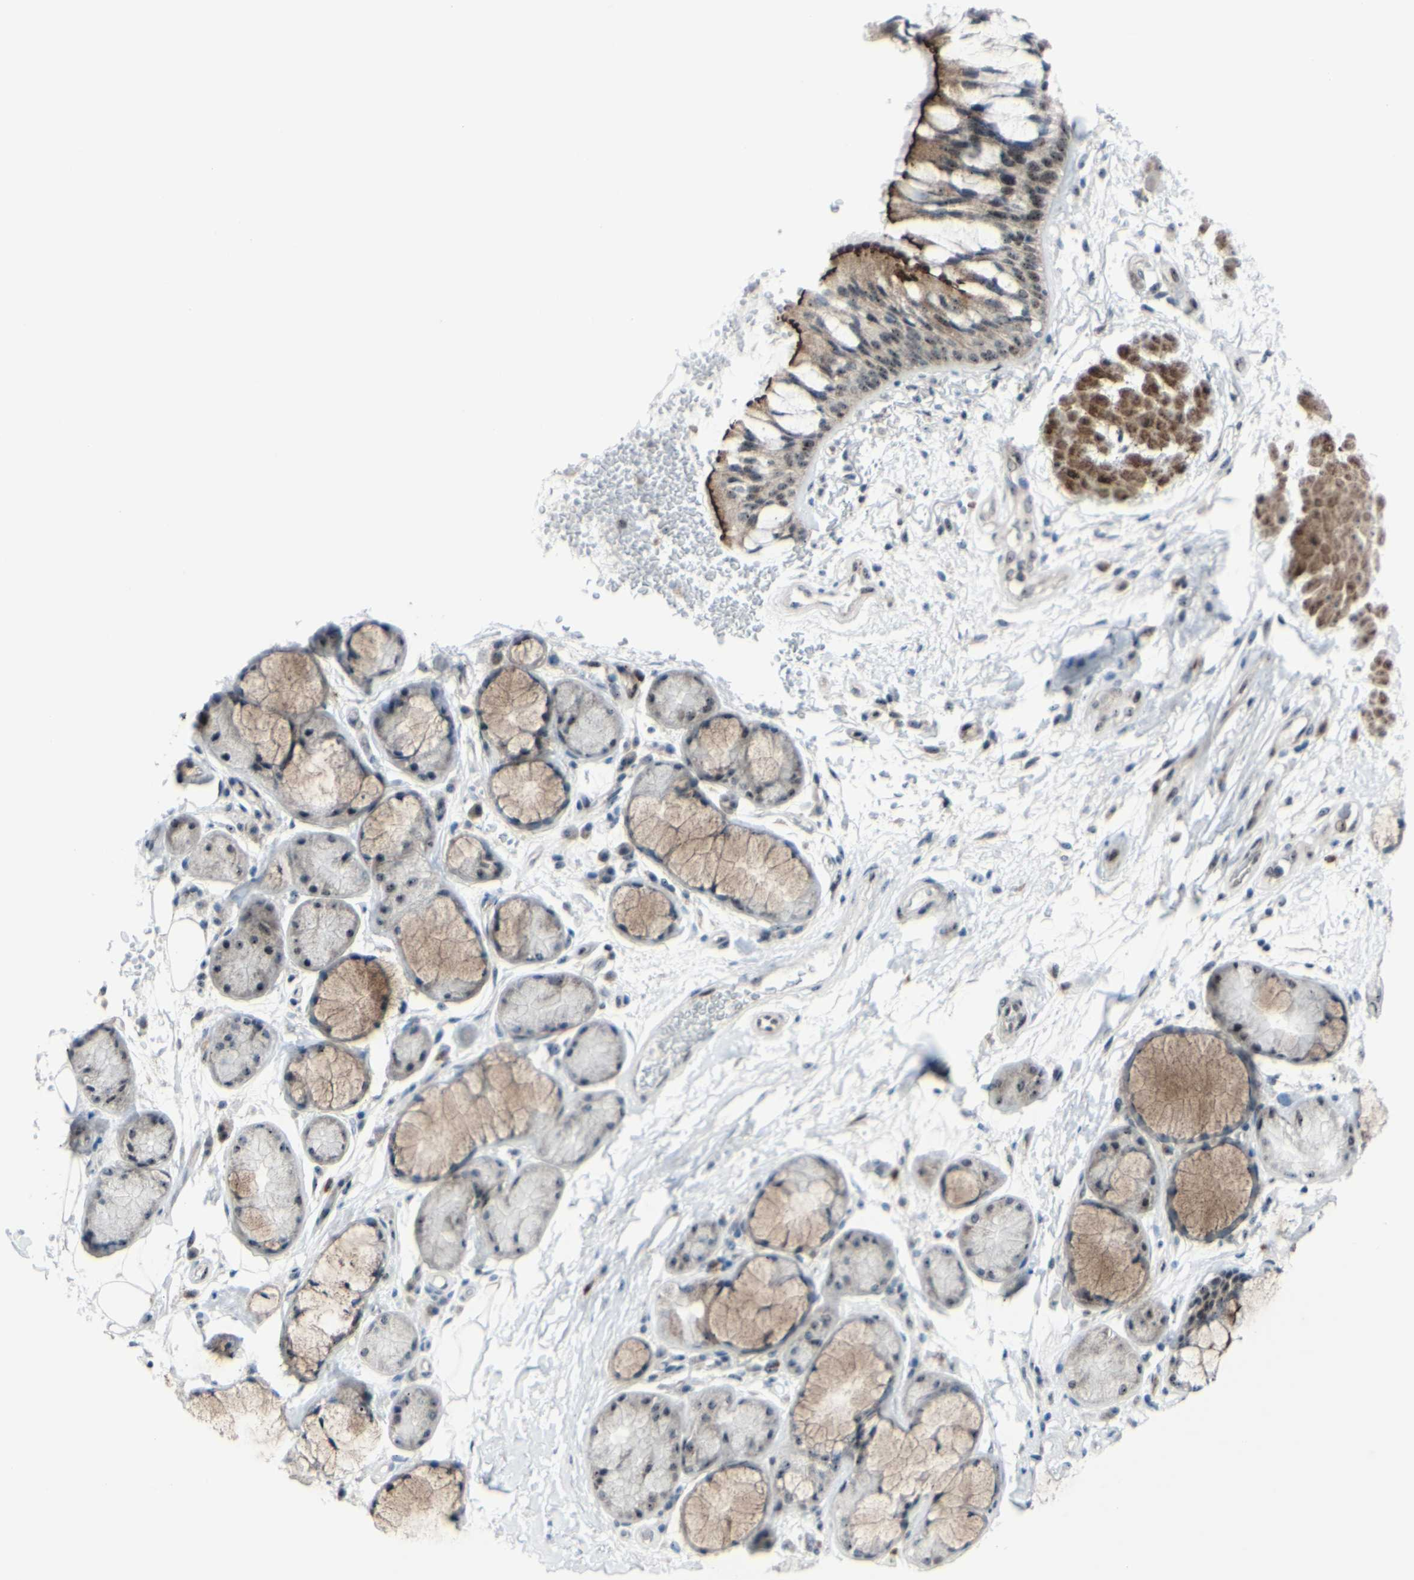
{"staining": {"intensity": "moderate", "quantity": "25%-75%", "location": "cytoplasmic/membranous,nuclear"}, "tissue": "bronchus", "cell_type": "Respiratory epithelial cells", "image_type": "normal", "snomed": [{"axis": "morphology", "description": "Normal tissue, NOS"}, {"axis": "topography", "description": "Bronchus"}], "caption": "Unremarkable bronchus was stained to show a protein in brown. There is medium levels of moderate cytoplasmic/membranous,nuclear positivity in approximately 25%-75% of respiratory epithelial cells. The protein is shown in brown color, while the nuclei are stained blue.", "gene": "POLR1A", "patient": {"sex": "male", "age": 66}}